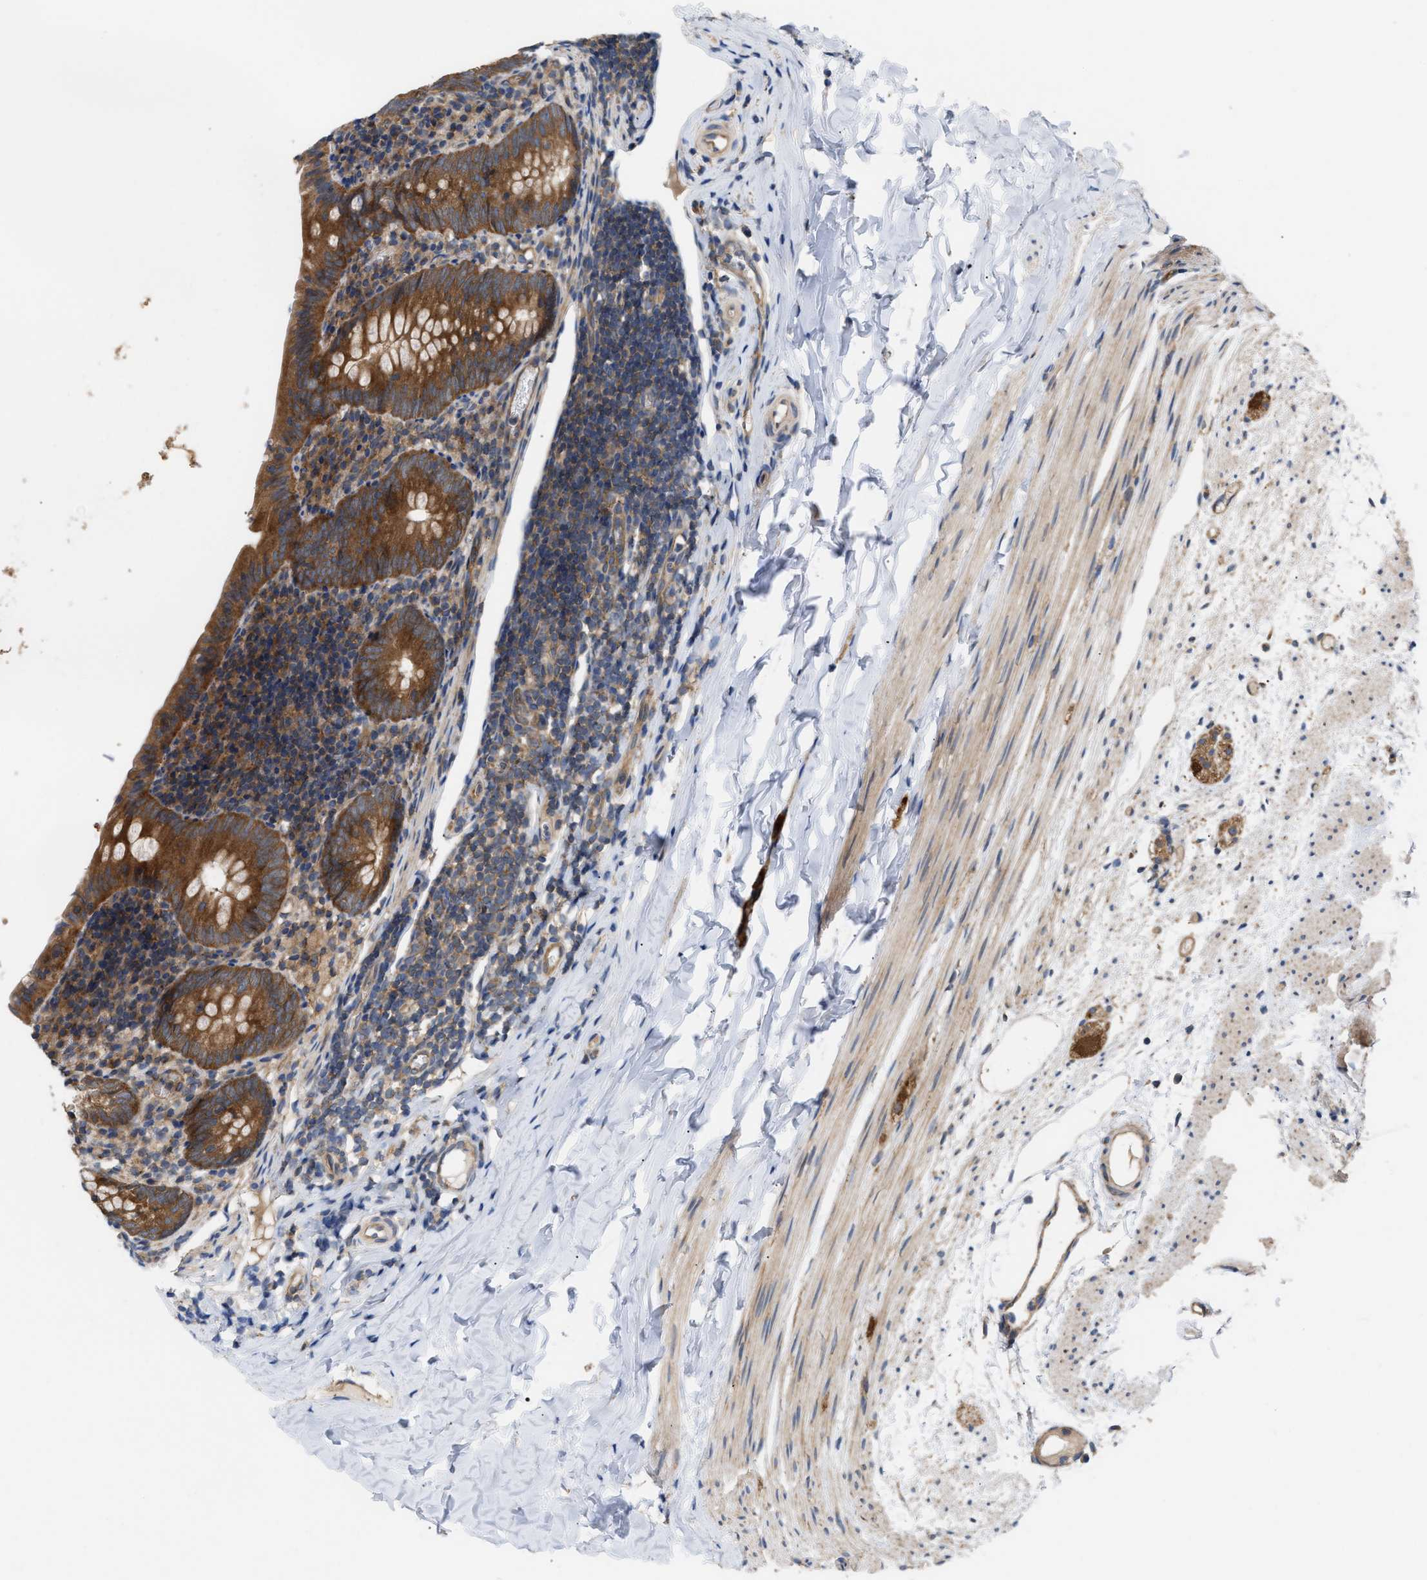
{"staining": {"intensity": "strong", "quantity": ">75%", "location": "cytoplasmic/membranous"}, "tissue": "appendix", "cell_type": "Glandular cells", "image_type": "normal", "snomed": [{"axis": "morphology", "description": "Normal tissue, NOS"}, {"axis": "topography", "description": "Appendix"}], "caption": "This micrograph displays benign appendix stained with immunohistochemistry (IHC) to label a protein in brown. The cytoplasmic/membranous of glandular cells show strong positivity for the protein. Nuclei are counter-stained blue.", "gene": "LAPTM4B", "patient": {"sex": "female", "age": 10}}